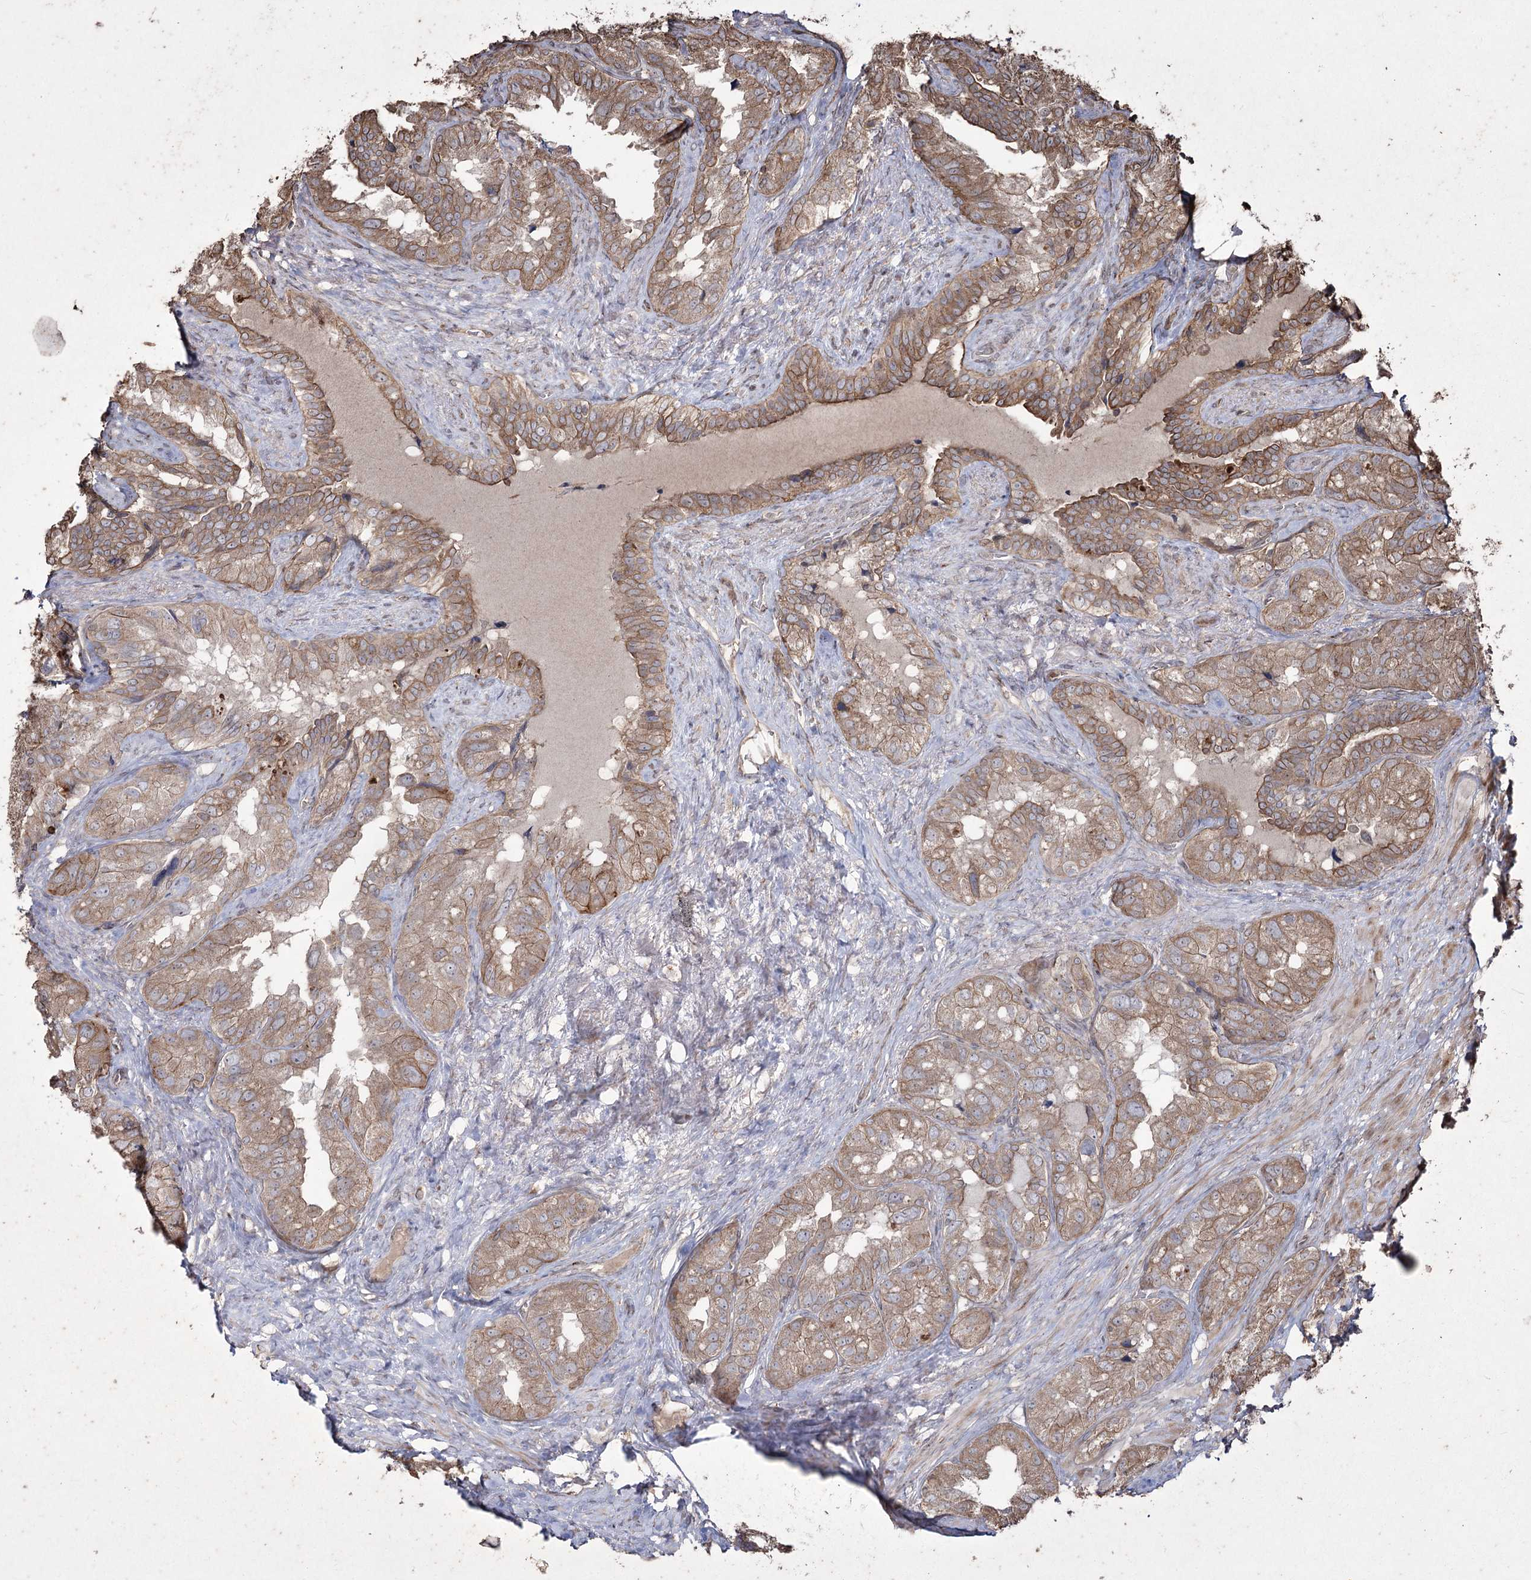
{"staining": {"intensity": "moderate", "quantity": "25%-75%", "location": "cytoplasmic/membranous"}, "tissue": "seminal vesicle", "cell_type": "Glandular cells", "image_type": "normal", "snomed": [{"axis": "morphology", "description": "Normal tissue, NOS"}, {"axis": "topography", "description": "Seminal veicle"}, {"axis": "topography", "description": "Peripheral nerve tissue"}], "caption": "Glandular cells show moderate cytoplasmic/membranous expression in approximately 25%-75% of cells in benign seminal vesicle. The protein of interest is stained brown, and the nuclei are stained in blue (DAB IHC with brightfield microscopy, high magnification).", "gene": "PRC1", "patient": {"sex": "male", "age": 67}}